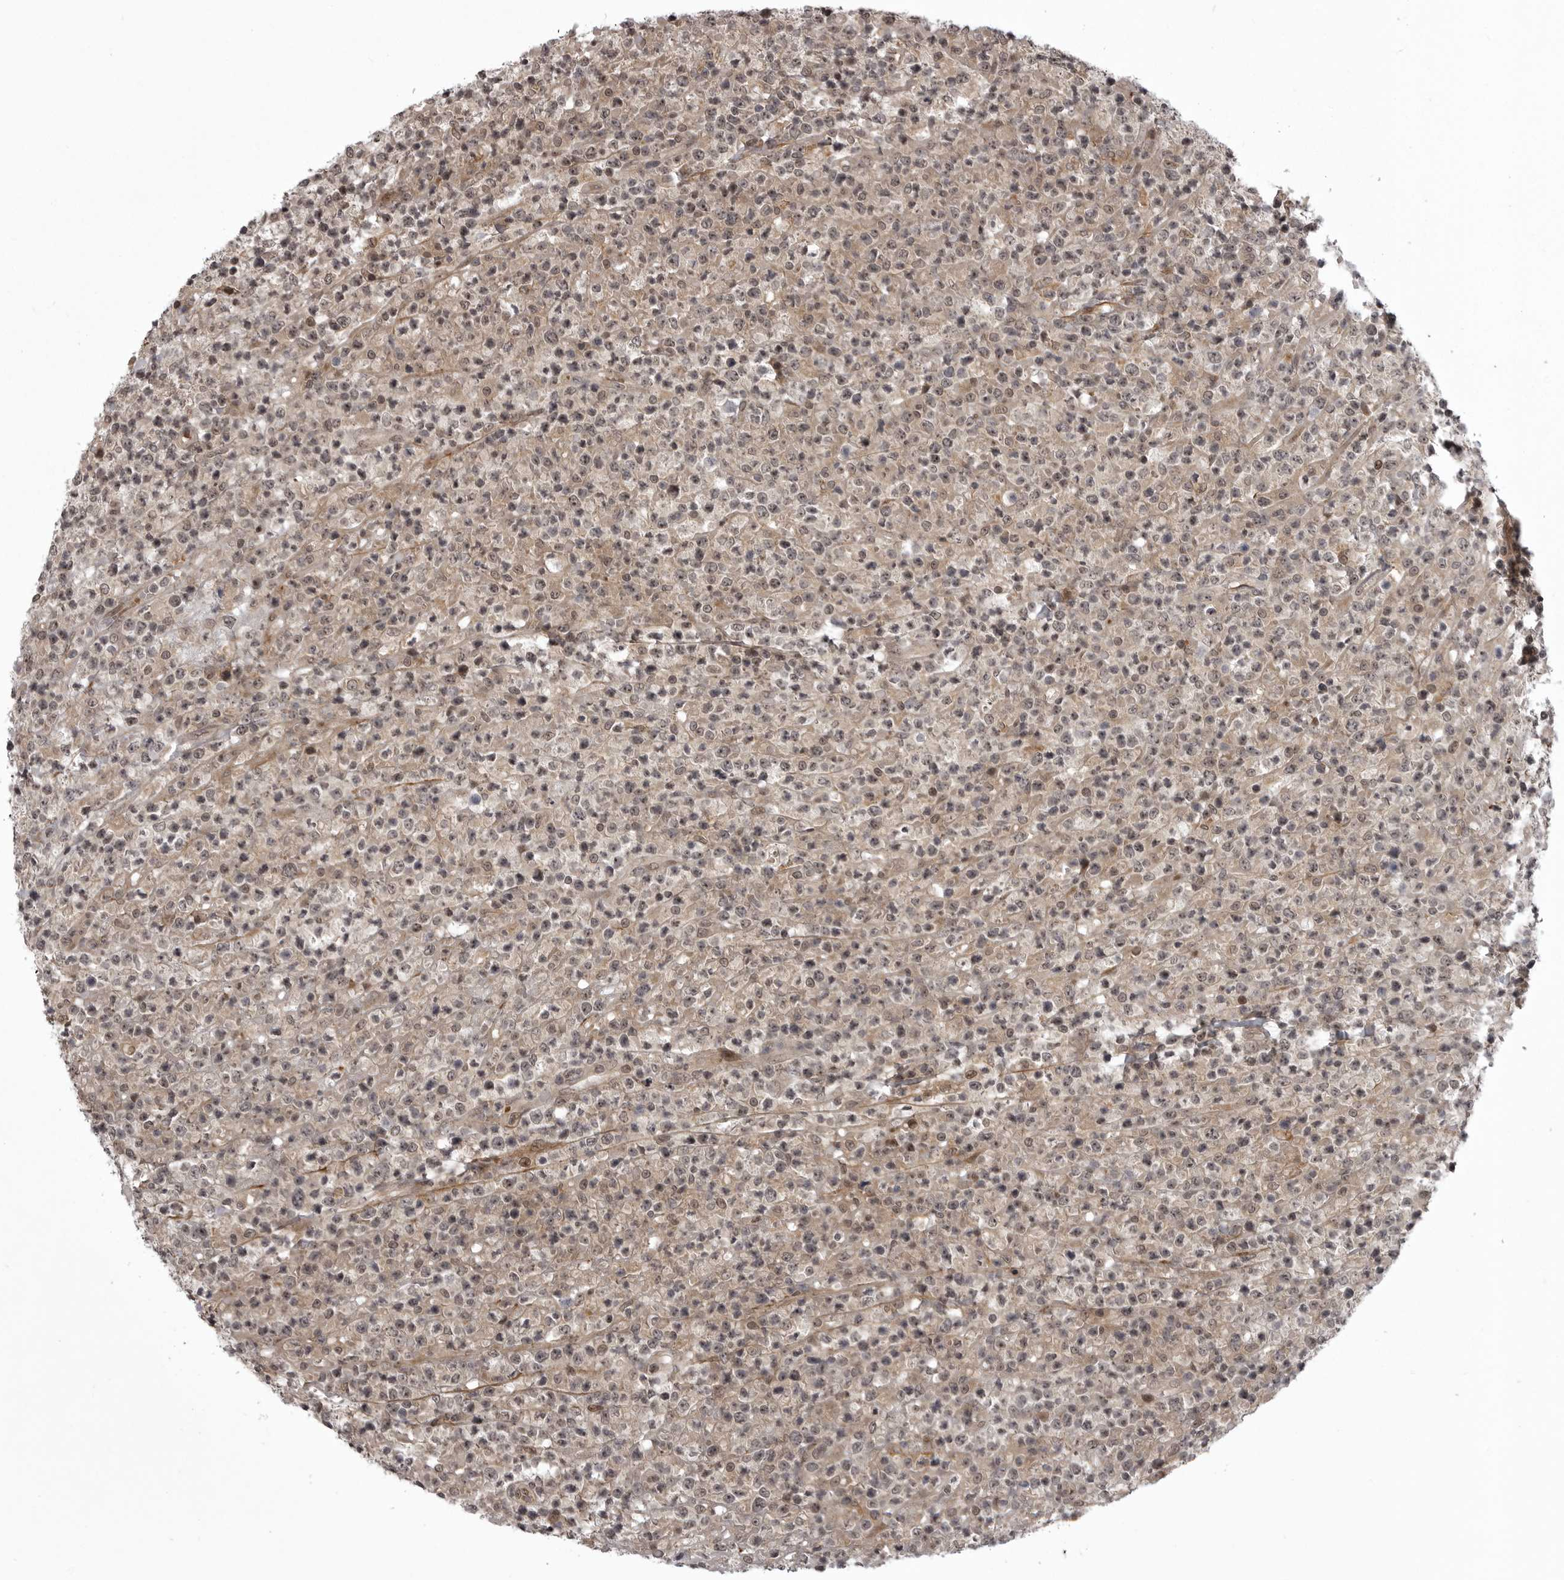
{"staining": {"intensity": "weak", "quantity": "<25%", "location": "nuclear"}, "tissue": "lymphoma", "cell_type": "Tumor cells", "image_type": "cancer", "snomed": [{"axis": "morphology", "description": "Malignant lymphoma, non-Hodgkin's type, High grade"}, {"axis": "topography", "description": "Colon"}], "caption": "Protein analysis of malignant lymphoma, non-Hodgkin's type (high-grade) shows no significant expression in tumor cells.", "gene": "SNX16", "patient": {"sex": "female", "age": 53}}